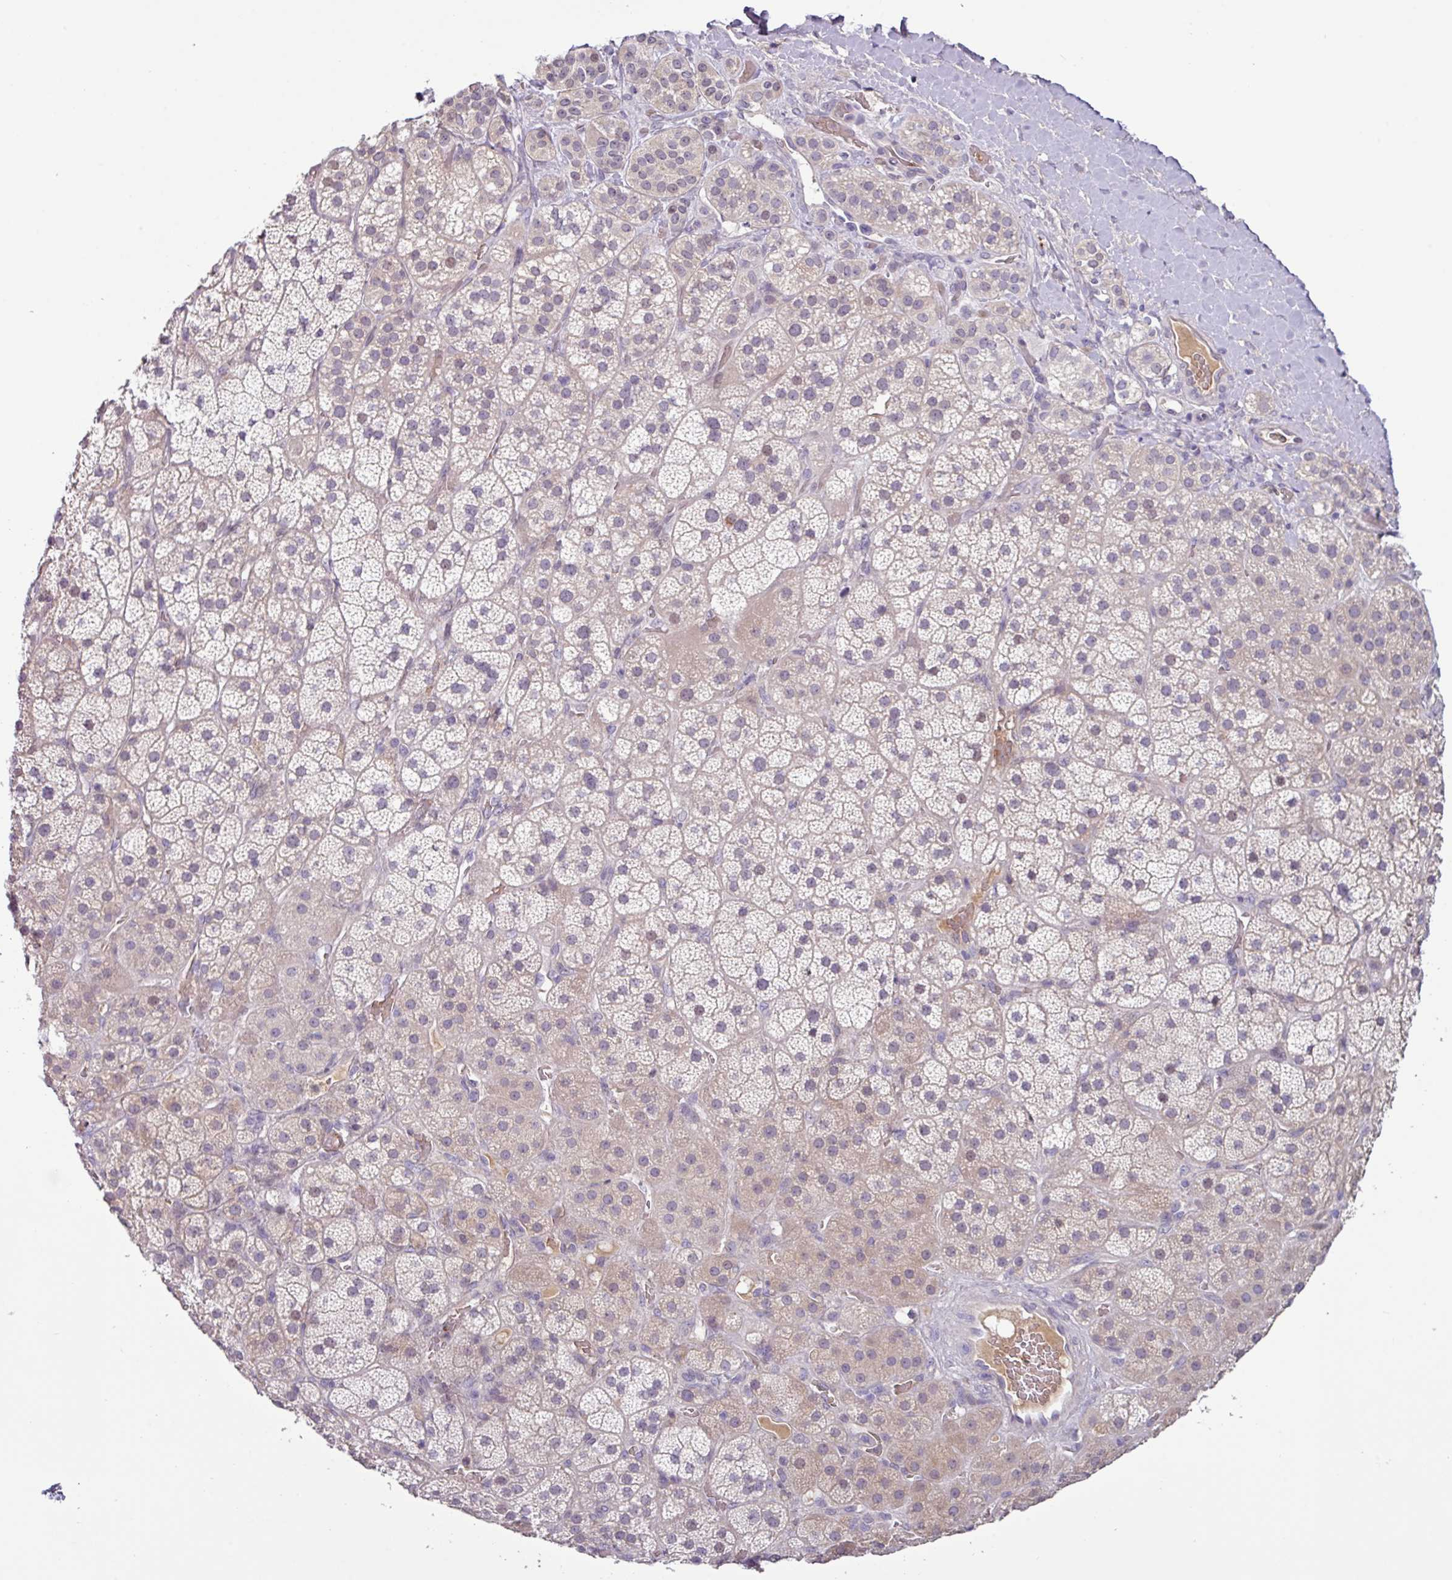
{"staining": {"intensity": "weak", "quantity": "25%-75%", "location": "cytoplasmic/membranous,nuclear"}, "tissue": "adrenal gland", "cell_type": "Glandular cells", "image_type": "normal", "snomed": [{"axis": "morphology", "description": "Normal tissue, NOS"}, {"axis": "topography", "description": "Adrenal gland"}], "caption": "The micrograph exhibits staining of unremarkable adrenal gland, revealing weak cytoplasmic/membranous,nuclear protein positivity (brown color) within glandular cells.", "gene": "SLC5A10", "patient": {"sex": "male", "age": 57}}